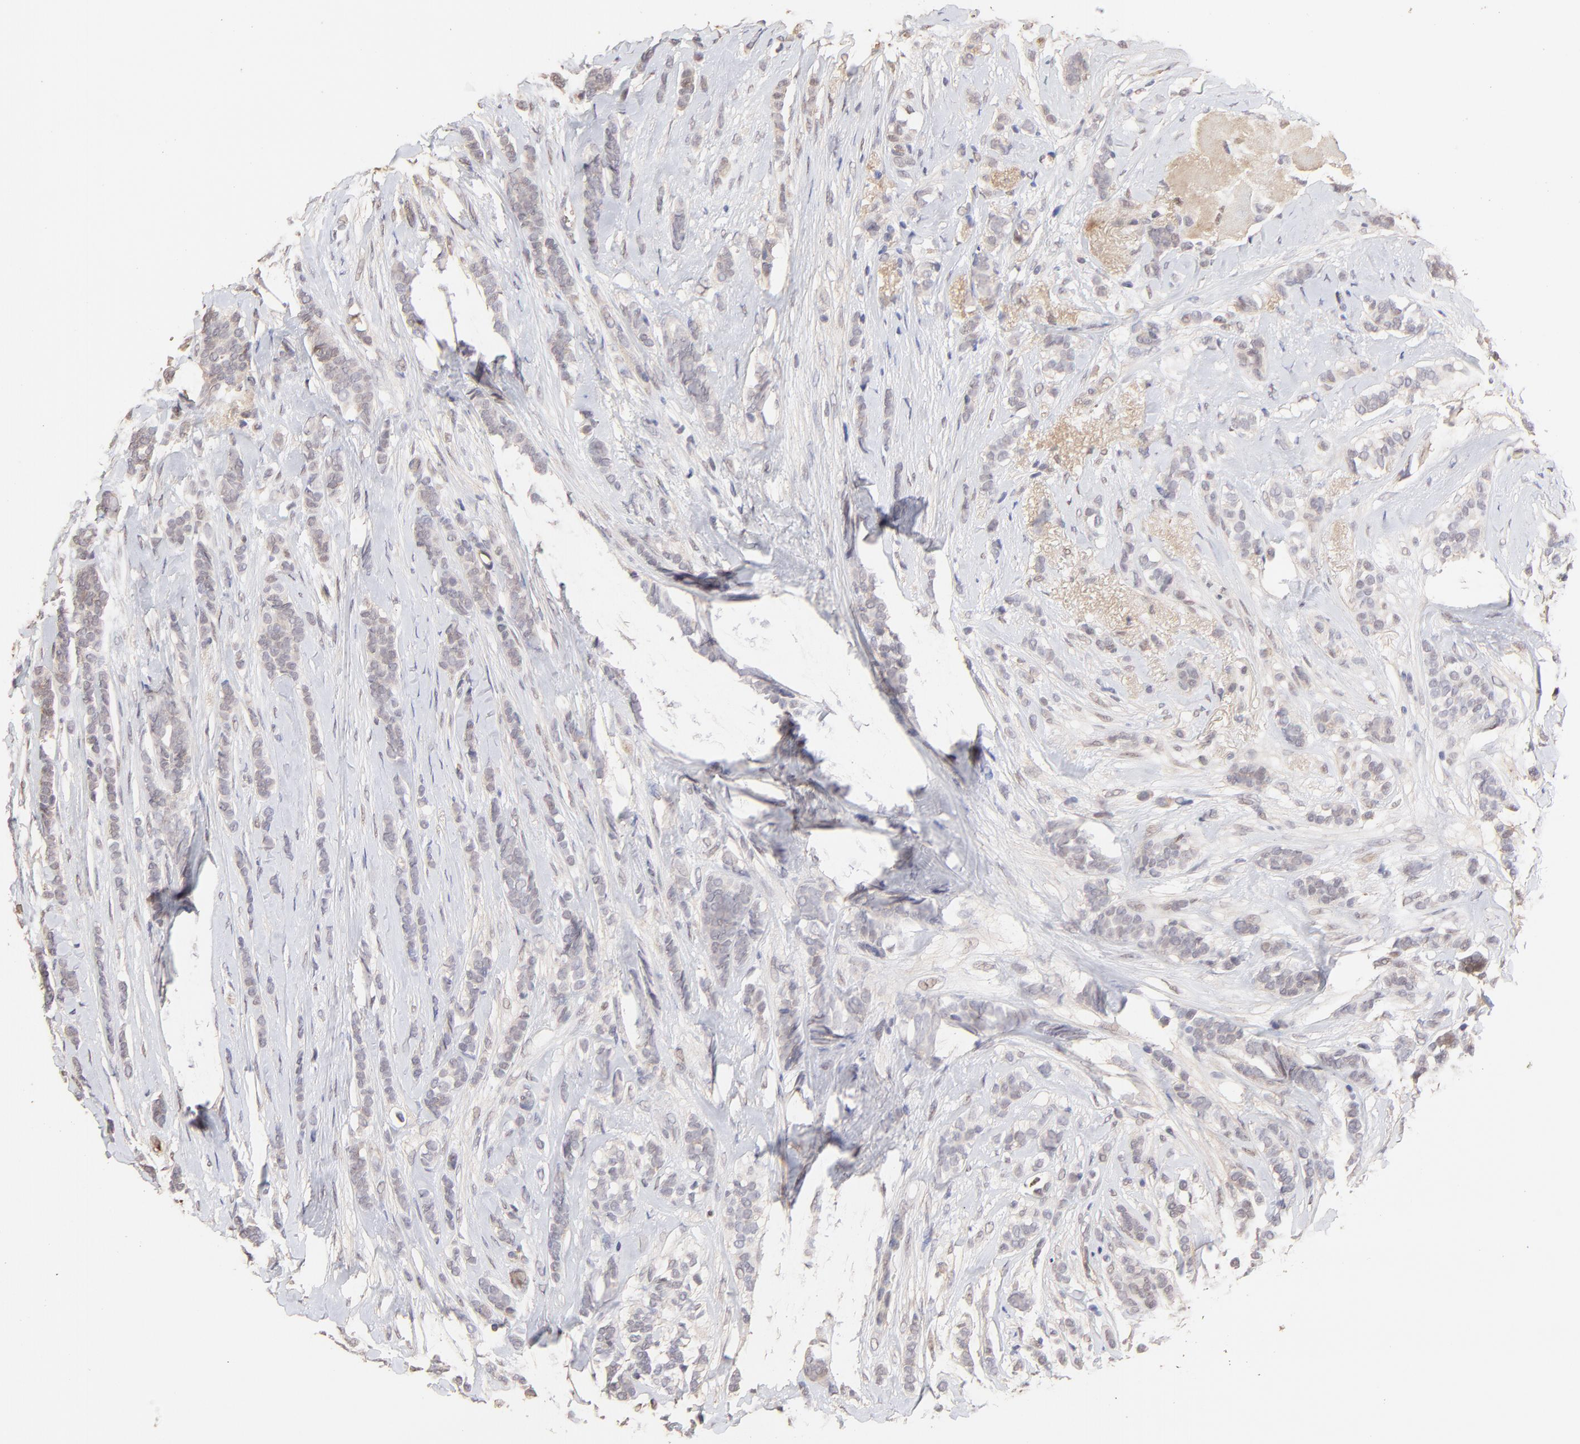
{"staining": {"intensity": "negative", "quantity": "none", "location": "none"}, "tissue": "breast cancer", "cell_type": "Tumor cells", "image_type": "cancer", "snomed": [{"axis": "morphology", "description": "Lobular carcinoma"}, {"axis": "topography", "description": "Breast"}], "caption": "Image shows no protein expression in tumor cells of breast cancer (lobular carcinoma) tissue.", "gene": "PSMD14", "patient": {"sex": "female", "age": 56}}